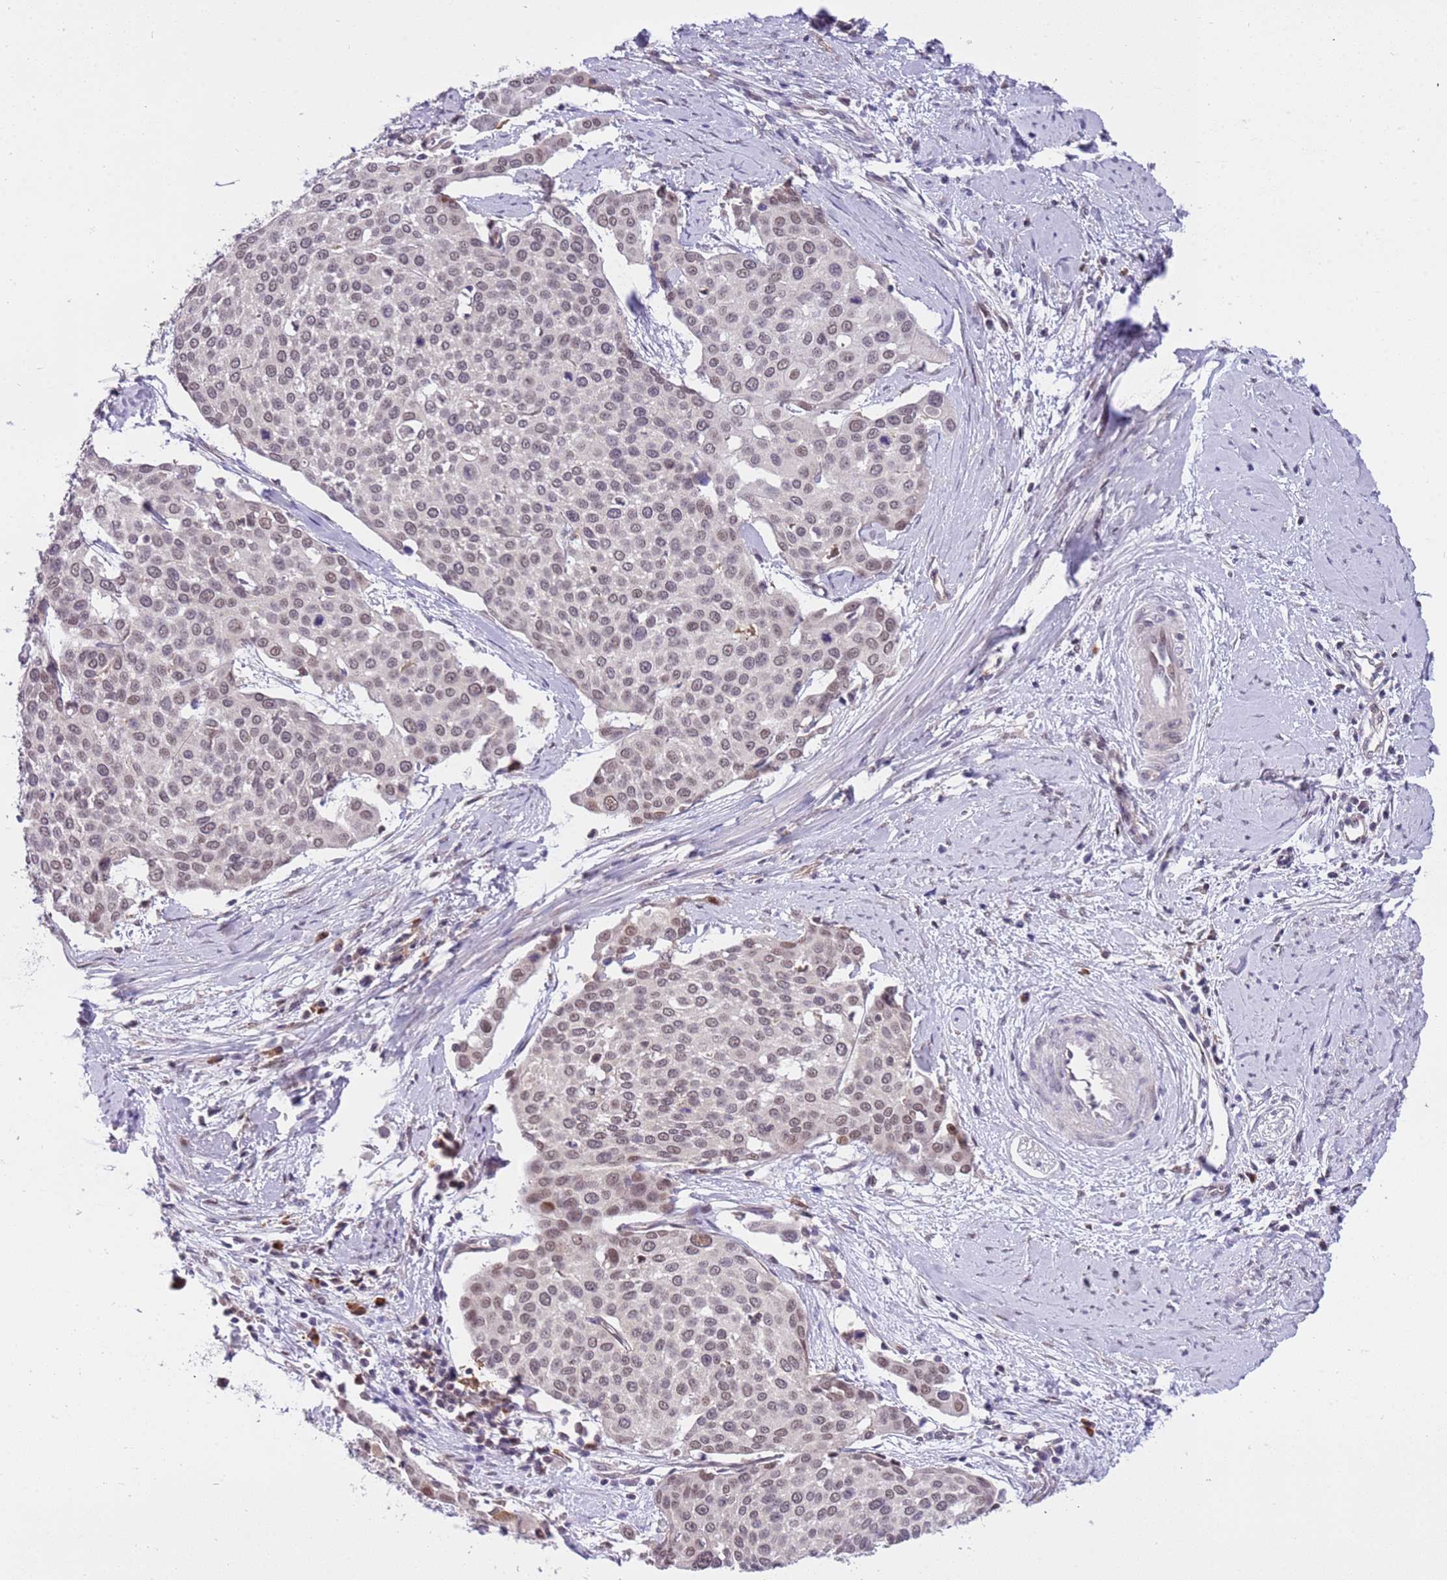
{"staining": {"intensity": "weak", "quantity": ">75%", "location": "nuclear"}, "tissue": "cervical cancer", "cell_type": "Tumor cells", "image_type": "cancer", "snomed": [{"axis": "morphology", "description": "Squamous cell carcinoma, NOS"}, {"axis": "topography", "description": "Cervix"}], "caption": "Protein analysis of cervical cancer (squamous cell carcinoma) tissue exhibits weak nuclear staining in about >75% of tumor cells.", "gene": "MAGEF1", "patient": {"sex": "female", "age": 44}}